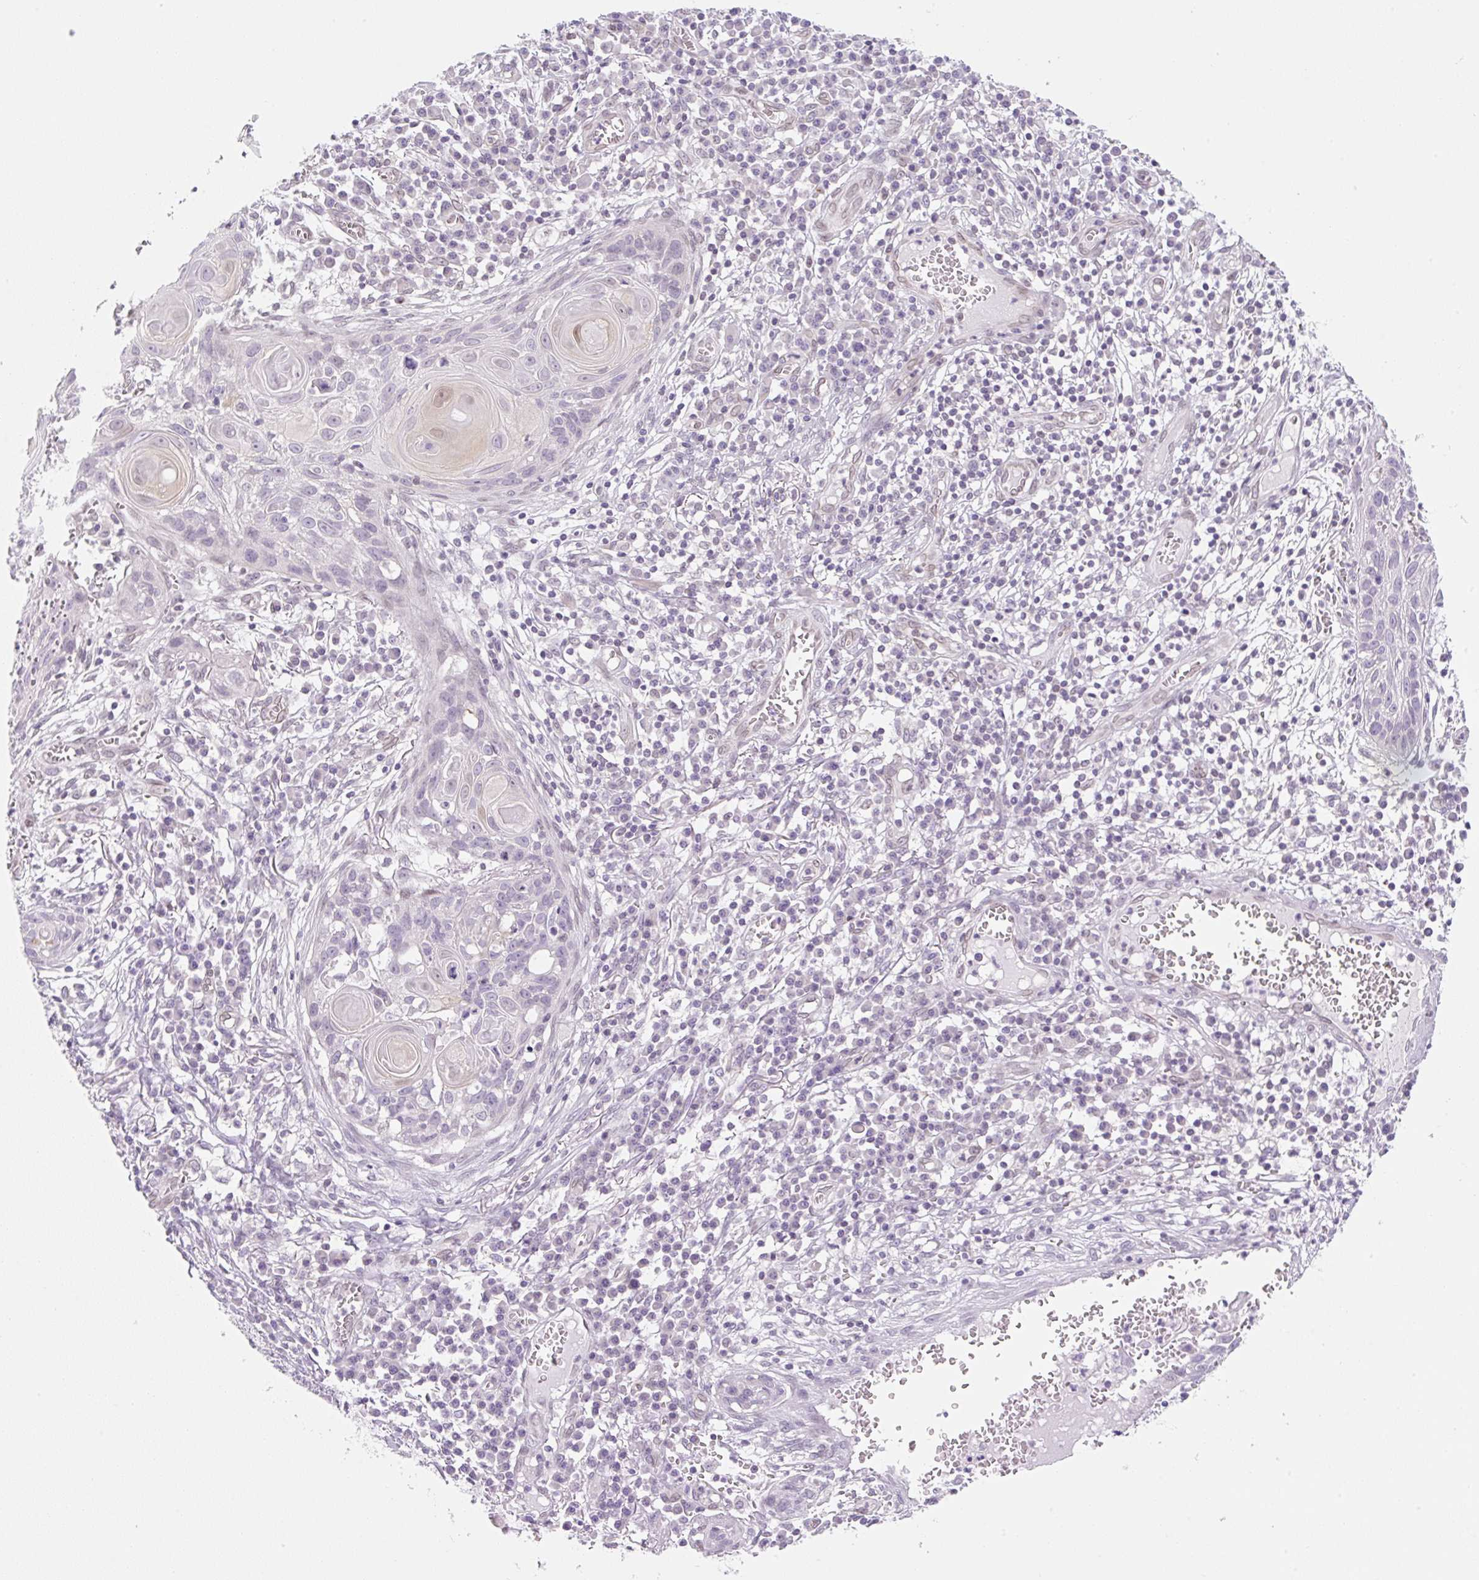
{"staining": {"intensity": "negative", "quantity": "none", "location": "none"}, "tissue": "skin cancer", "cell_type": "Tumor cells", "image_type": "cancer", "snomed": [{"axis": "morphology", "description": "Squamous cell carcinoma, NOS"}, {"axis": "topography", "description": "Skin"}, {"axis": "topography", "description": "Vulva"}], "caption": "An IHC photomicrograph of skin squamous cell carcinoma is shown. There is no staining in tumor cells of skin squamous cell carcinoma. The staining is performed using DAB (3,3'-diaminobenzidine) brown chromogen with nuclei counter-stained in using hematoxylin.", "gene": "SYNE3", "patient": {"sex": "female", "age": 83}}